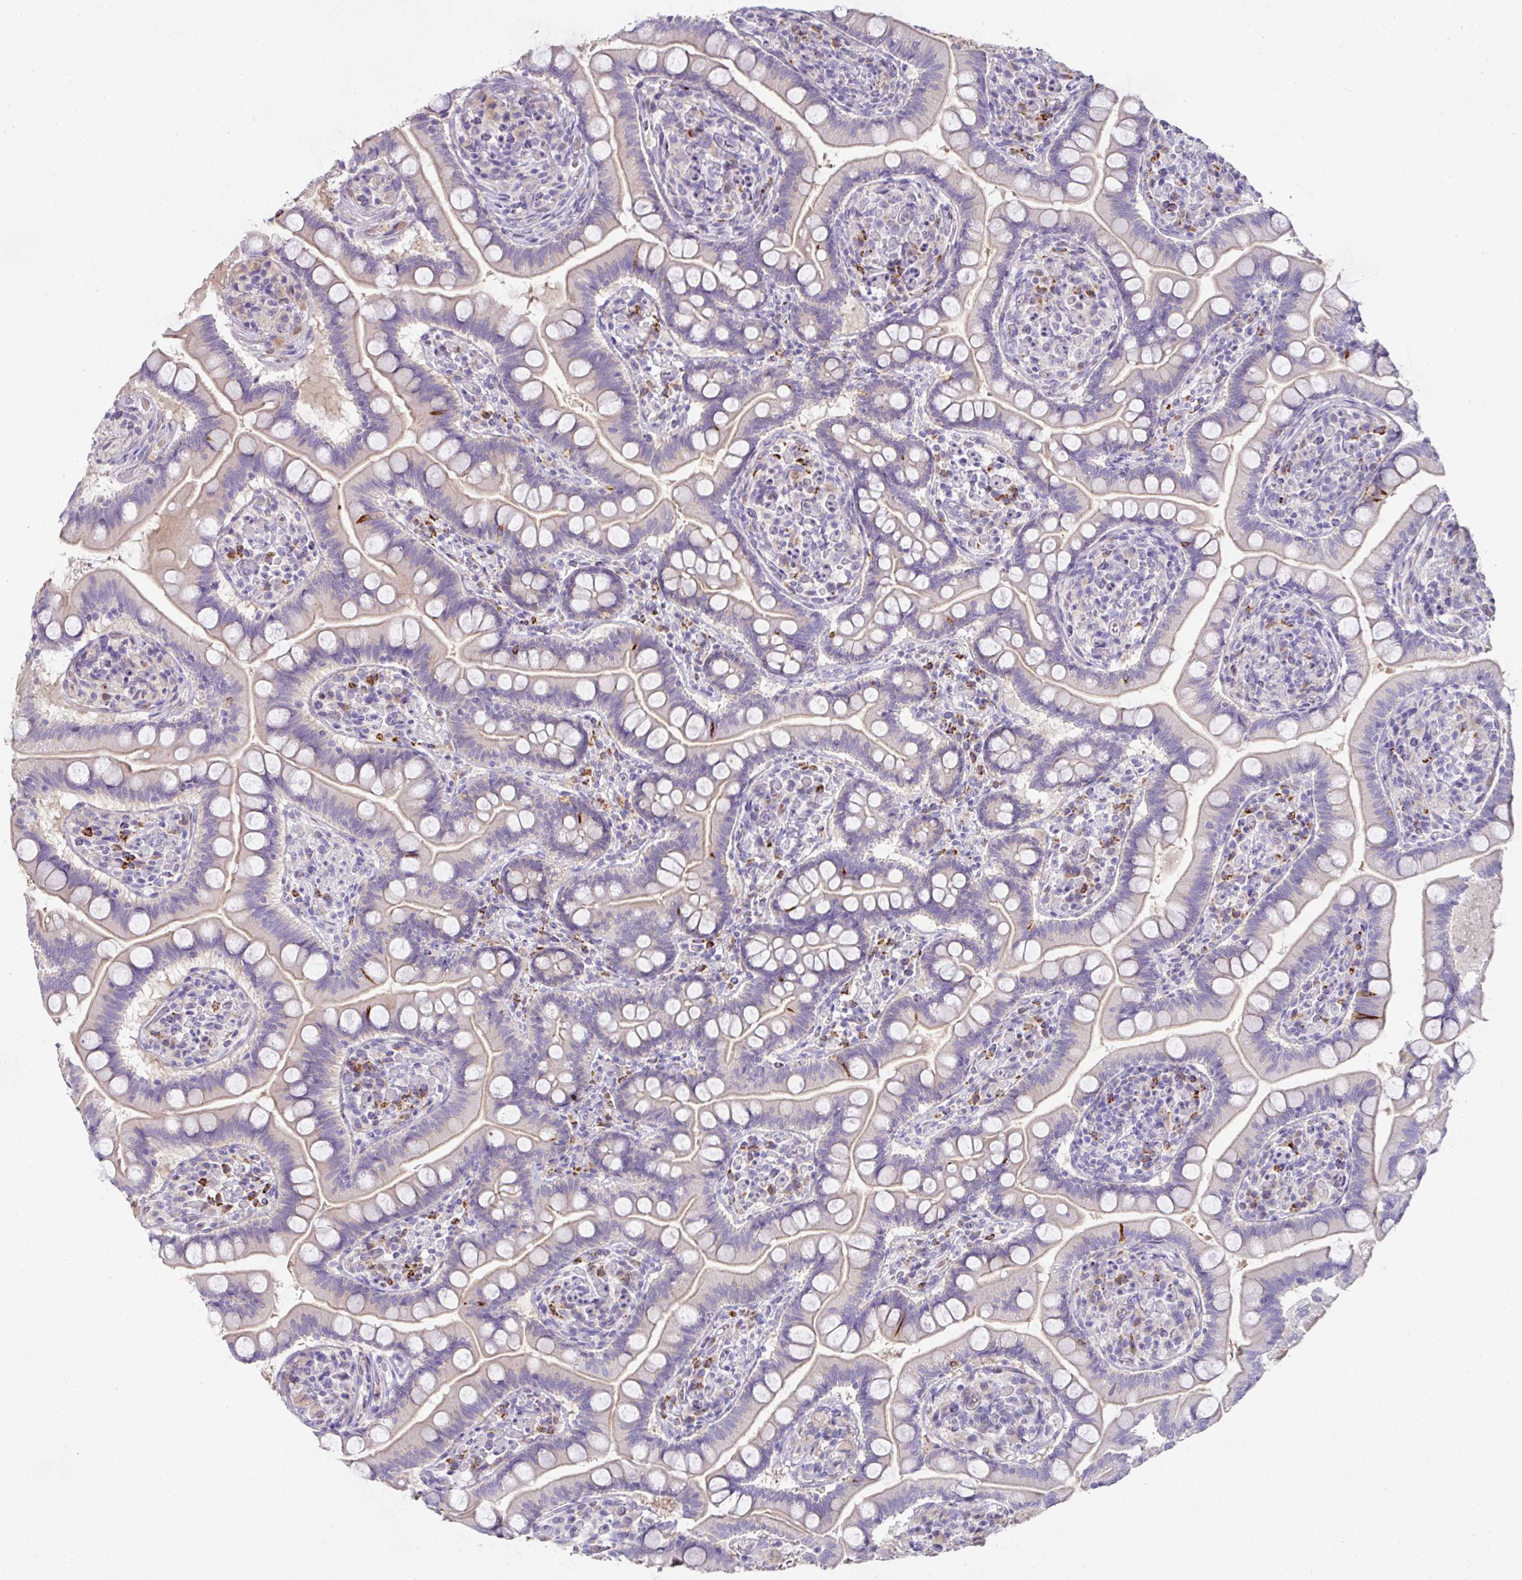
{"staining": {"intensity": "negative", "quantity": "none", "location": "none"}, "tissue": "small intestine", "cell_type": "Glandular cells", "image_type": "normal", "snomed": [{"axis": "morphology", "description": "Normal tissue, NOS"}, {"axis": "topography", "description": "Small intestine"}], "caption": "DAB immunohistochemical staining of unremarkable small intestine reveals no significant positivity in glandular cells. (DAB (3,3'-diaminobenzidine) immunohistochemistry (IHC) with hematoxylin counter stain).", "gene": "CCZ1B", "patient": {"sex": "female", "age": 64}}